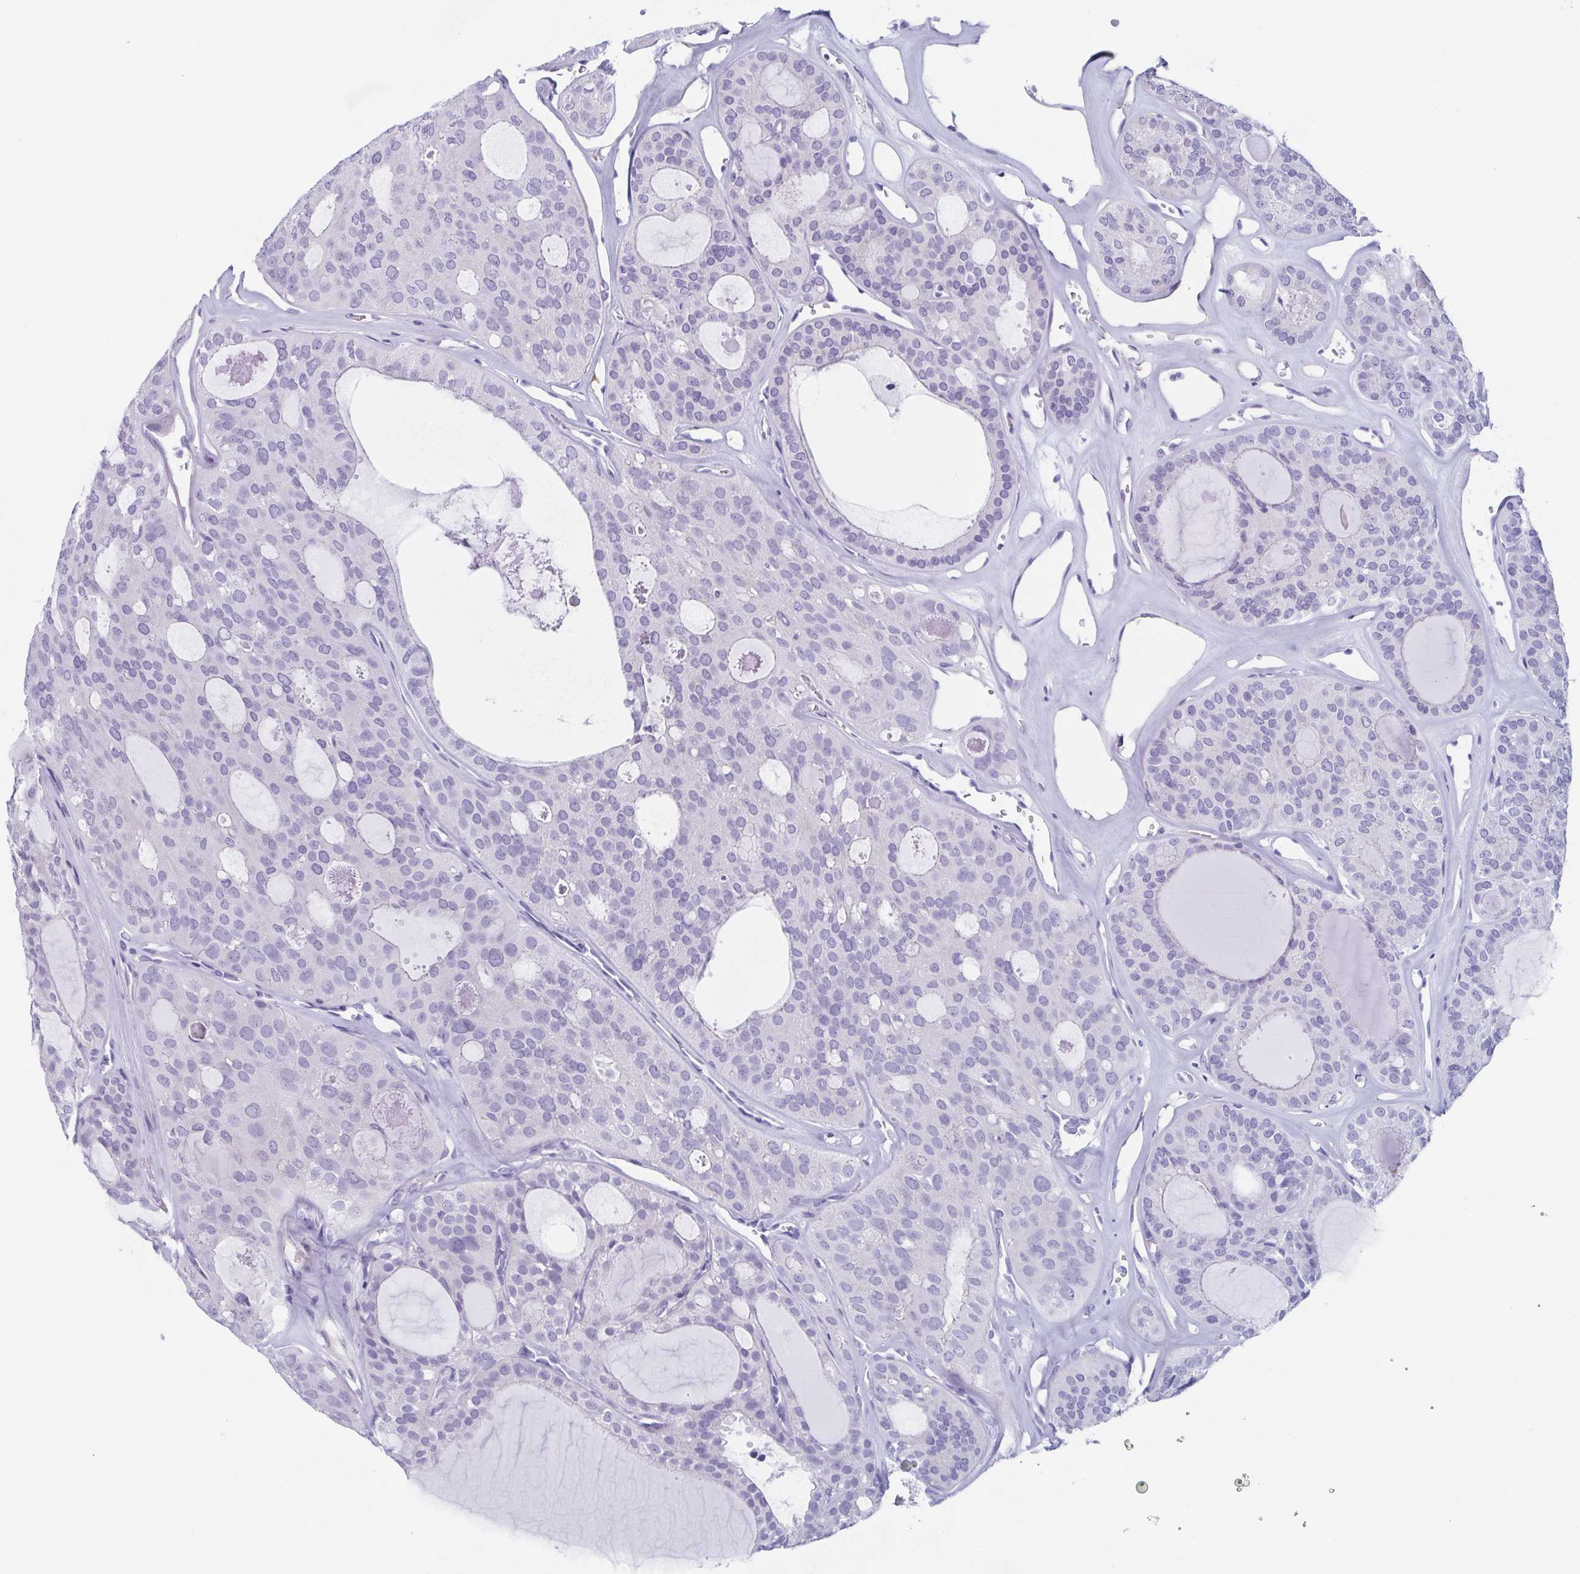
{"staining": {"intensity": "negative", "quantity": "none", "location": "none"}, "tissue": "thyroid cancer", "cell_type": "Tumor cells", "image_type": "cancer", "snomed": [{"axis": "morphology", "description": "Follicular adenoma carcinoma, NOS"}, {"axis": "topography", "description": "Thyroid gland"}], "caption": "The image displays no significant expression in tumor cells of thyroid cancer (follicular adenoma carcinoma).", "gene": "LYRM2", "patient": {"sex": "male", "age": 75}}